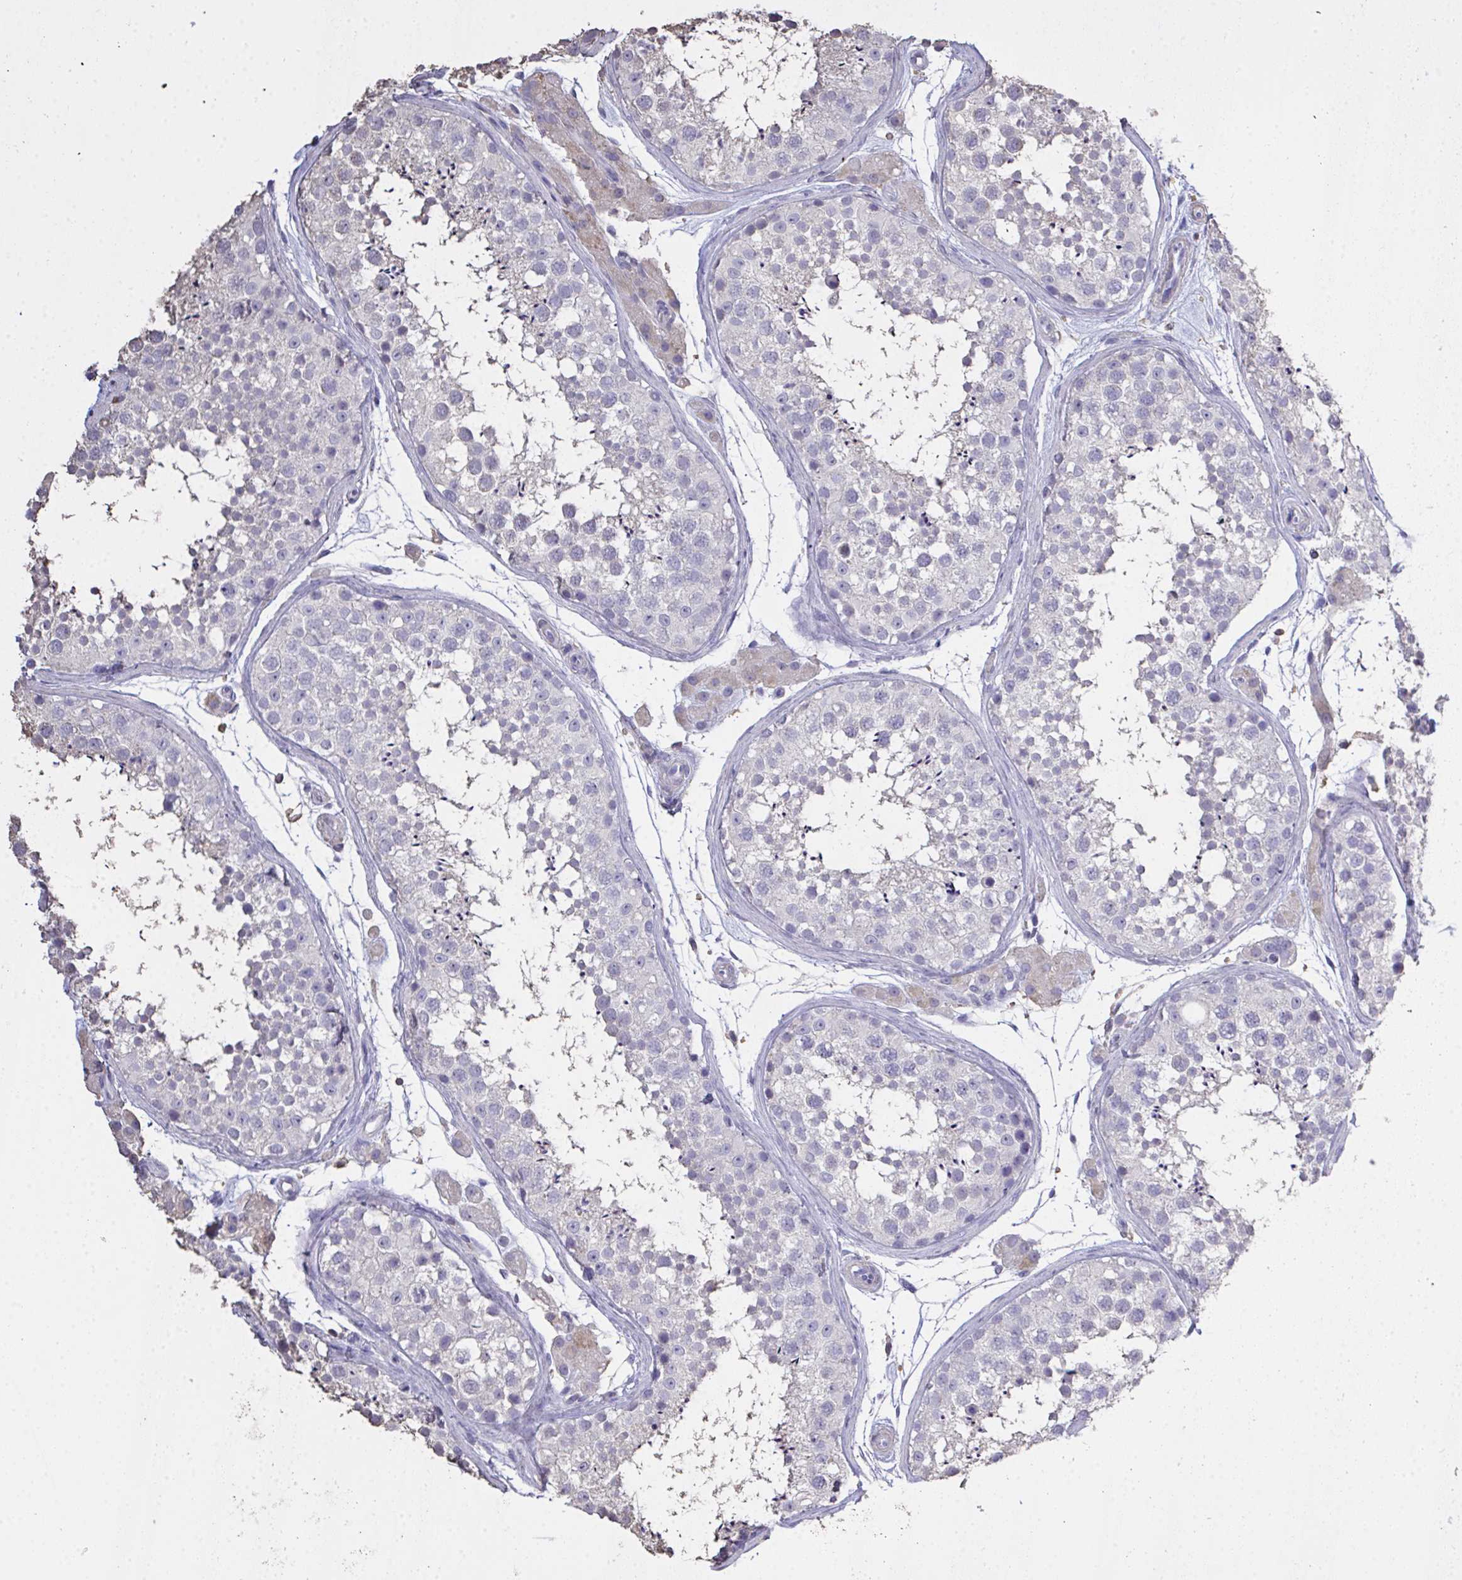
{"staining": {"intensity": "negative", "quantity": "none", "location": "none"}, "tissue": "testis", "cell_type": "Cells in seminiferous ducts", "image_type": "normal", "snomed": [{"axis": "morphology", "description": "Normal tissue, NOS"}, {"axis": "topography", "description": "Testis"}], "caption": "IHC of normal testis exhibits no staining in cells in seminiferous ducts. (Brightfield microscopy of DAB (3,3'-diaminobenzidine) immunohistochemistry at high magnification).", "gene": "IL23R", "patient": {"sex": "male", "age": 41}}